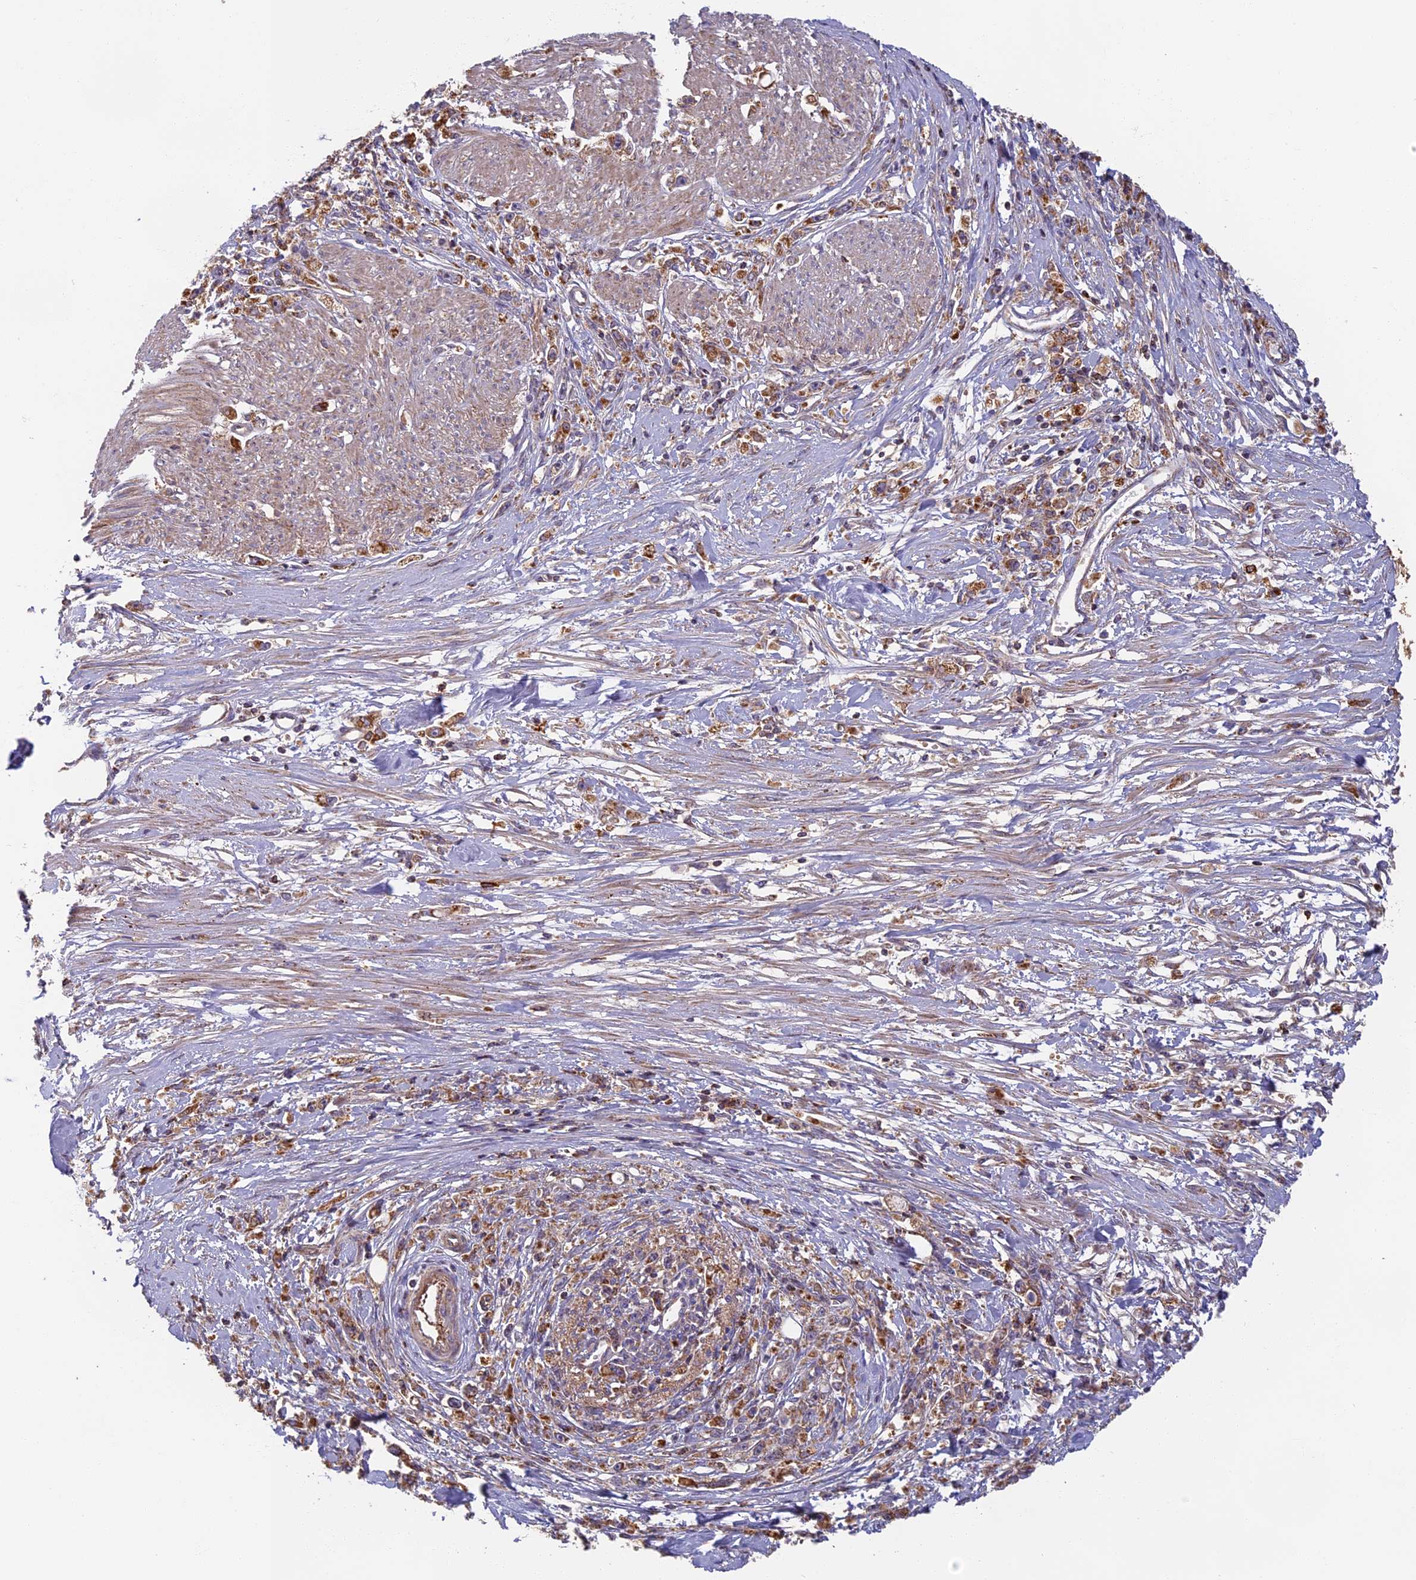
{"staining": {"intensity": "moderate", "quantity": ">75%", "location": "cytoplasmic/membranous"}, "tissue": "stomach cancer", "cell_type": "Tumor cells", "image_type": "cancer", "snomed": [{"axis": "morphology", "description": "Adenocarcinoma, NOS"}, {"axis": "topography", "description": "Stomach"}], "caption": "Stomach cancer (adenocarcinoma) tissue demonstrates moderate cytoplasmic/membranous expression in about >75% of tumor cells", "gene": "EDAR", "patient": {"sex": "female", "age": 59}}